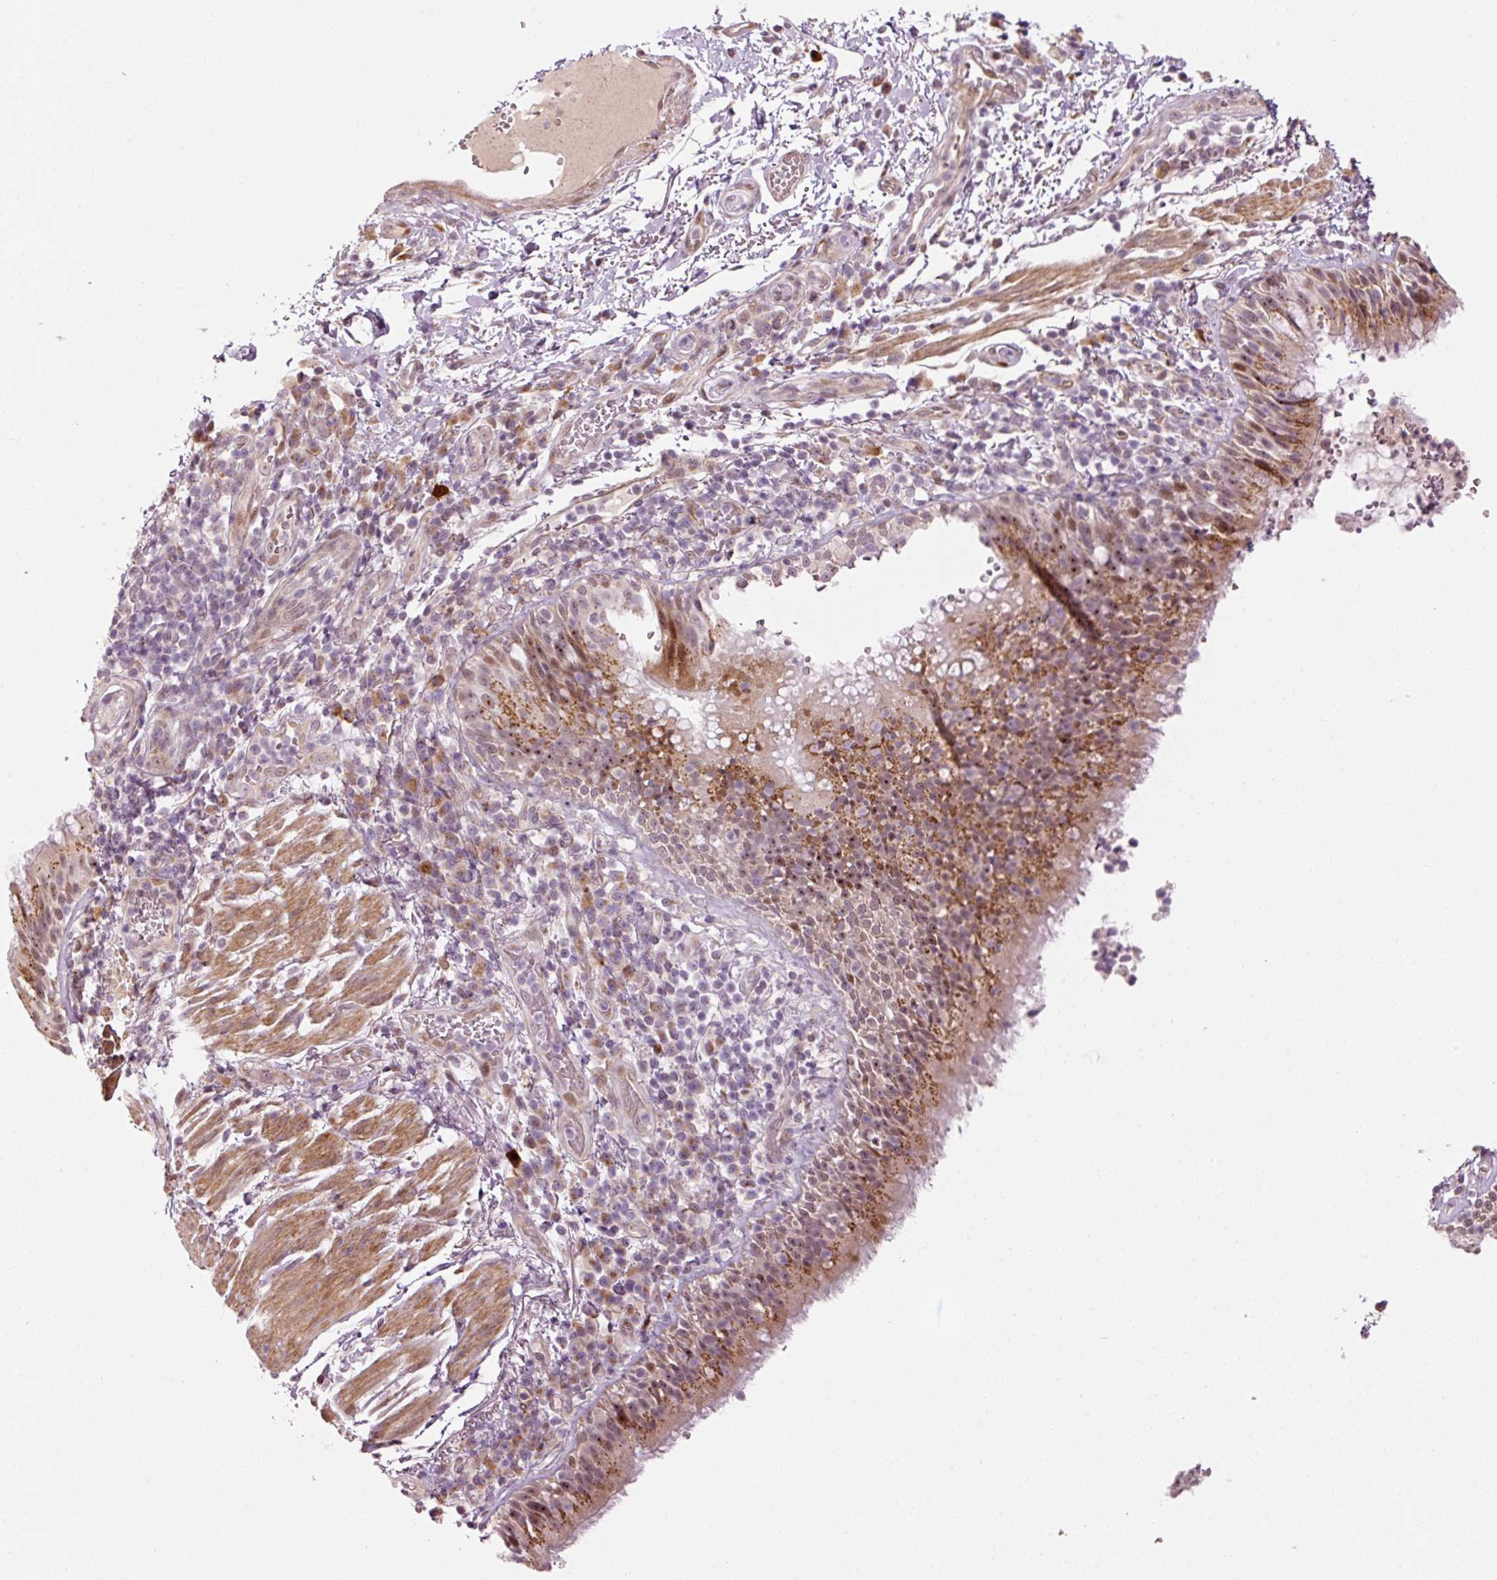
{"staining": {"intensity": "moderate", "quantity": ">75%", "location": "cytoplasmic/membranous,nuclear"}, "tissue": "bronchus", "cell_type": "Respiratory epithelial cells", "image_type": "normal", "snomed": [{"axis": "morphology", "description": "Normal tissue, NOS"}, {"axis": "topography", "description": "Cartilage tissue"}, {"axis": "topography", "description": "Bronchus"}], "caption": "Immunohistochemical staining of normal bronchus shows >75% levels of moderate cytoplasmic/membranous,nuclear protein expression in about >75% of respiratory epithelial cells.", "gene": "ANKRD20A1", "patient": {"sex": "male", "age": 56}}